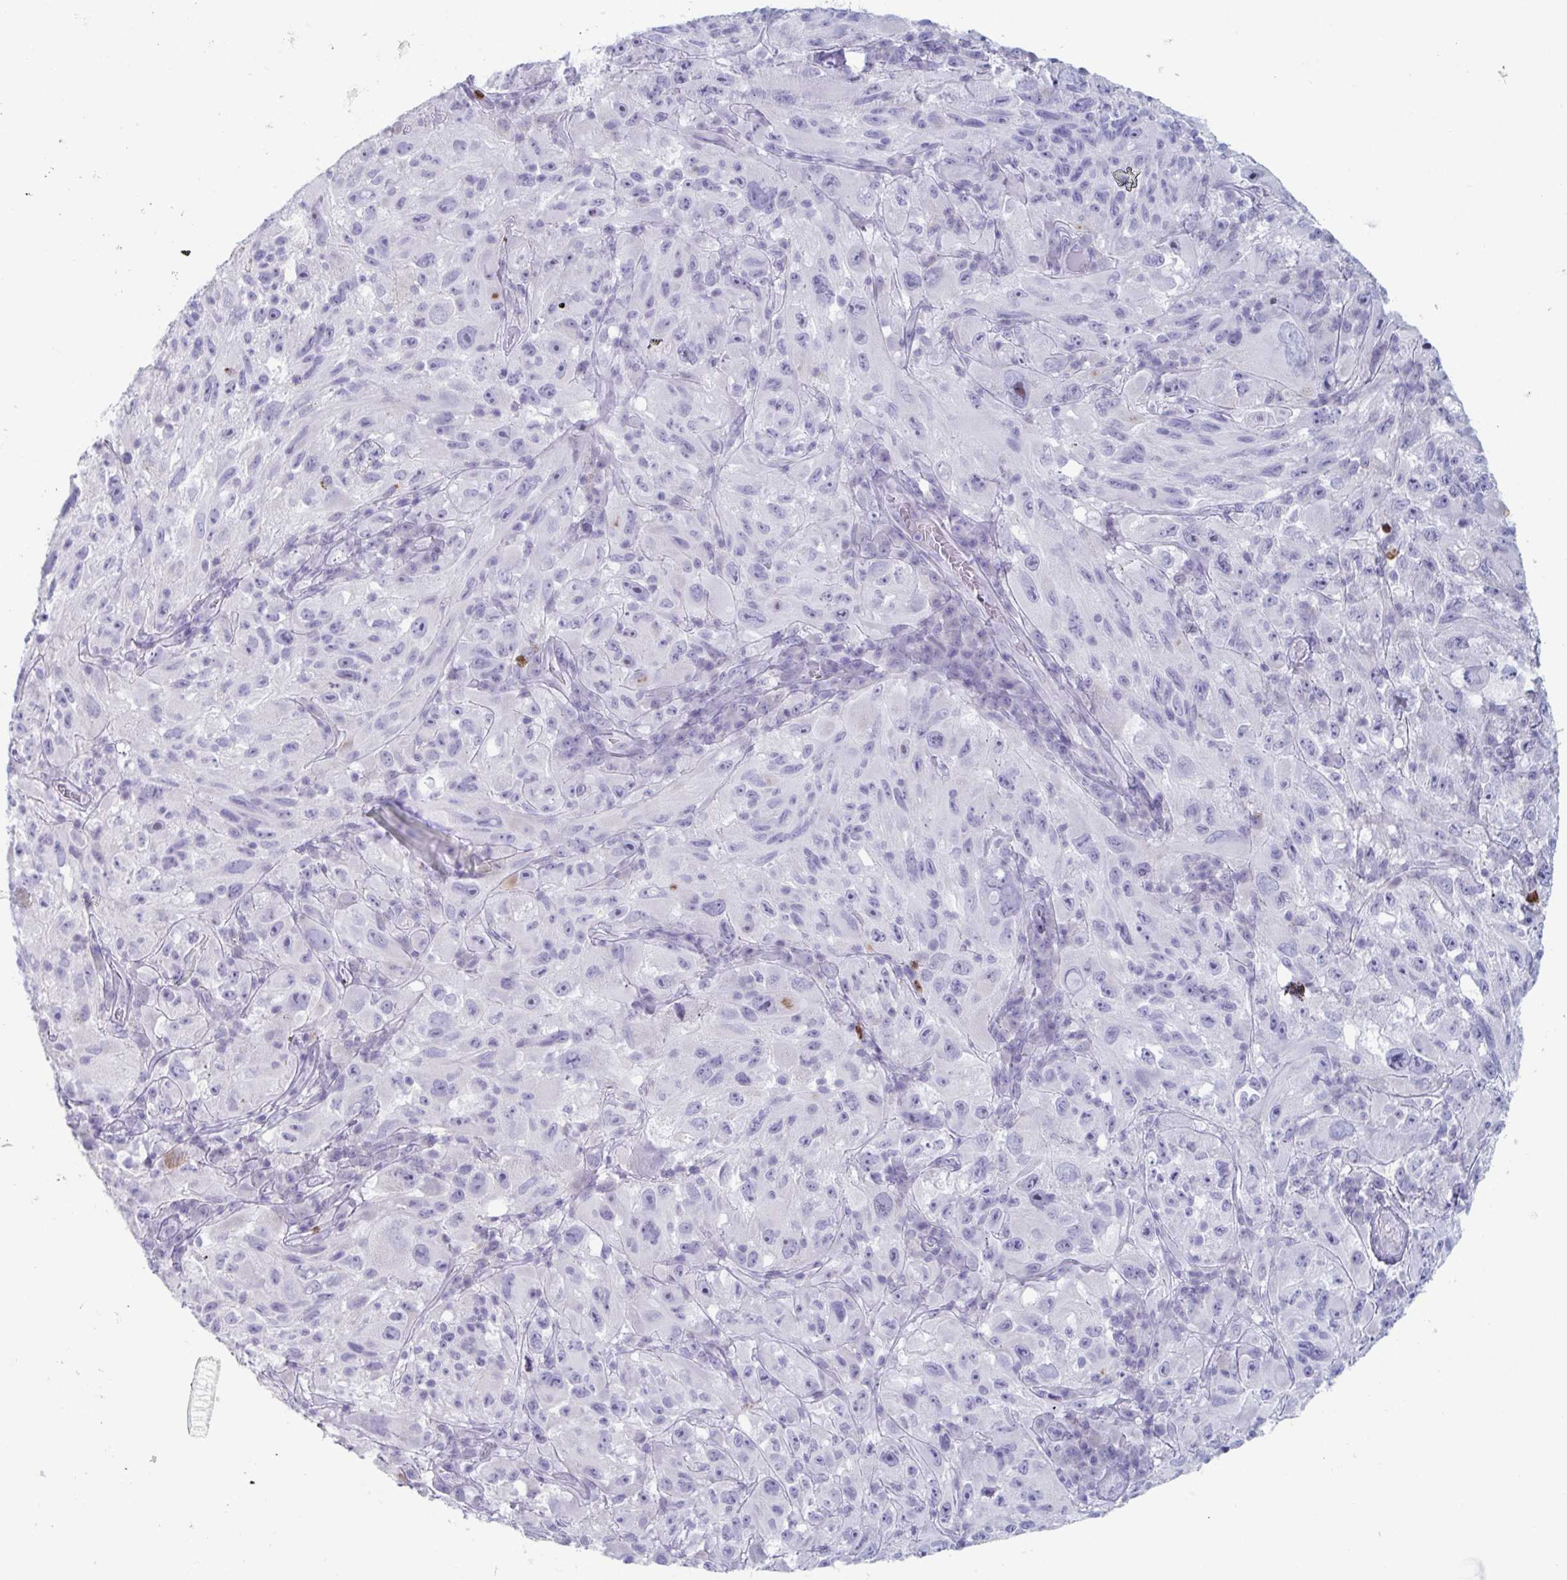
{"staining": {"intensity": "negative", "quantity": "none", "location": "none"}, "tissue": "melanoma", "cell_type": "Tumor cells", "image_type": "cancer", "snomed": [{"axis": "morphology", "description": "Malignant melanoma, NOS"}, {"axis": "topography", "description": "Skin"}], "caption": "Immunohistochemistry (IHC) of human malignant melanoma demonstrates no expression in tumor cells.", "gene": "CYP4F11", "patient": {"sex": "female", "age": 71}}